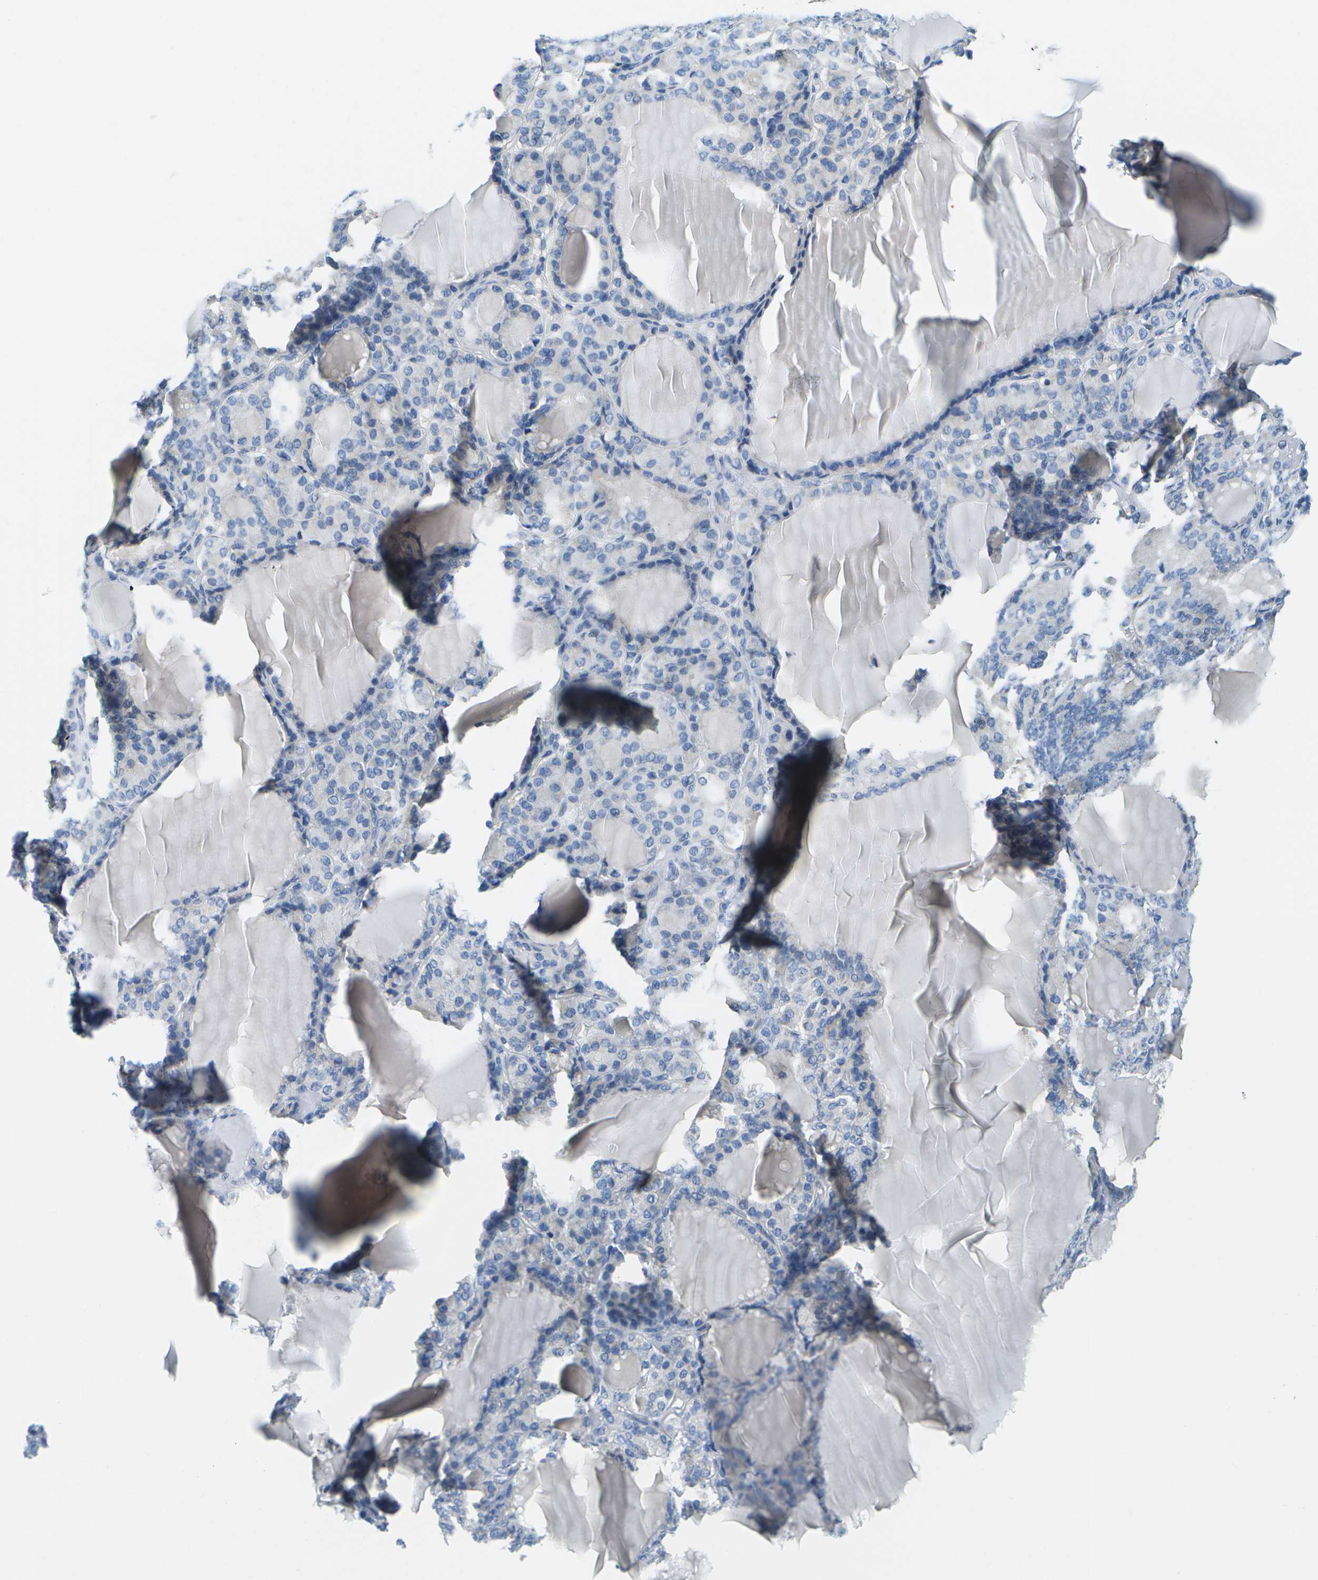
{"staining": {"intensity": "weak", "quantity": "<25%", "location": "cytoplasmic/membranous"}, "tissue": "thyroid gland", "cell_type": "Glandular cells", "image_type": "normal", "snomed": [{"axis": "morphology", "description": "Normal tissue, NOS"}, {"axis": "topography", "description": "Thyroid gland"}], "caption": "IHC micrograph of benign thyroid gland: thyroid gland stained with DAB exhibits no significant protein positivity in glandular cells.", "gene": "PTGIS", "patient": {"sex": "female", "age": 28}}